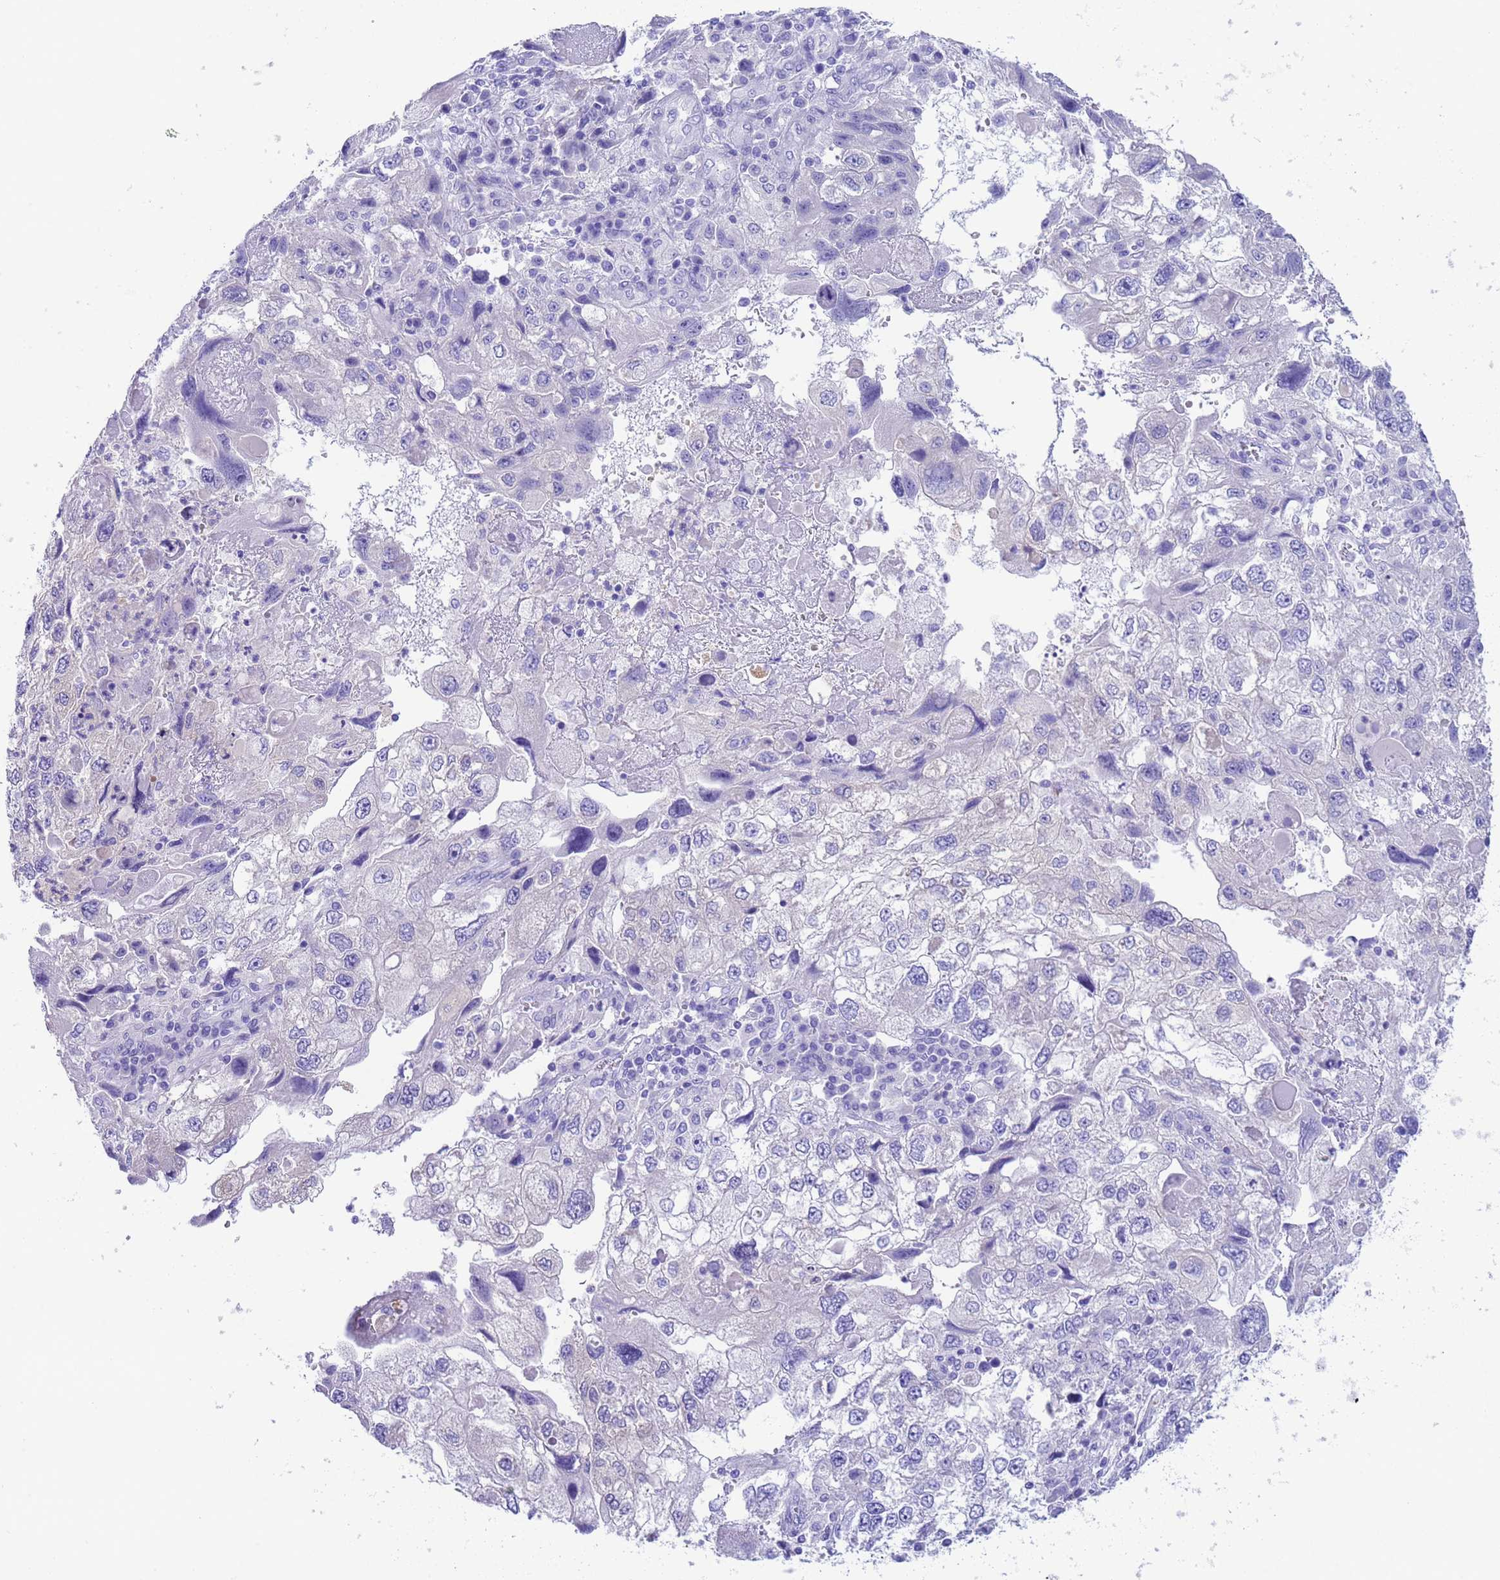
{"staining": {"intensity": "negative", "quantity": "none", "location": "none"}, "tissue": "endometrial cancer", "cell_type": "Tumor cells", "image_type": "cancer", "snomed": [{"axis": "morphology", "description": "Adenocarcinoma, NOS"}, {"axis": "topography", "description": "Endometrium"}], "caption": "This is an immunohistochemistry (IHC) photomicrograph of endometrial cancer. There is no positivity in tumor cells.", "gene": "USP38", "patient": {"sex": "female", "age": 49}}